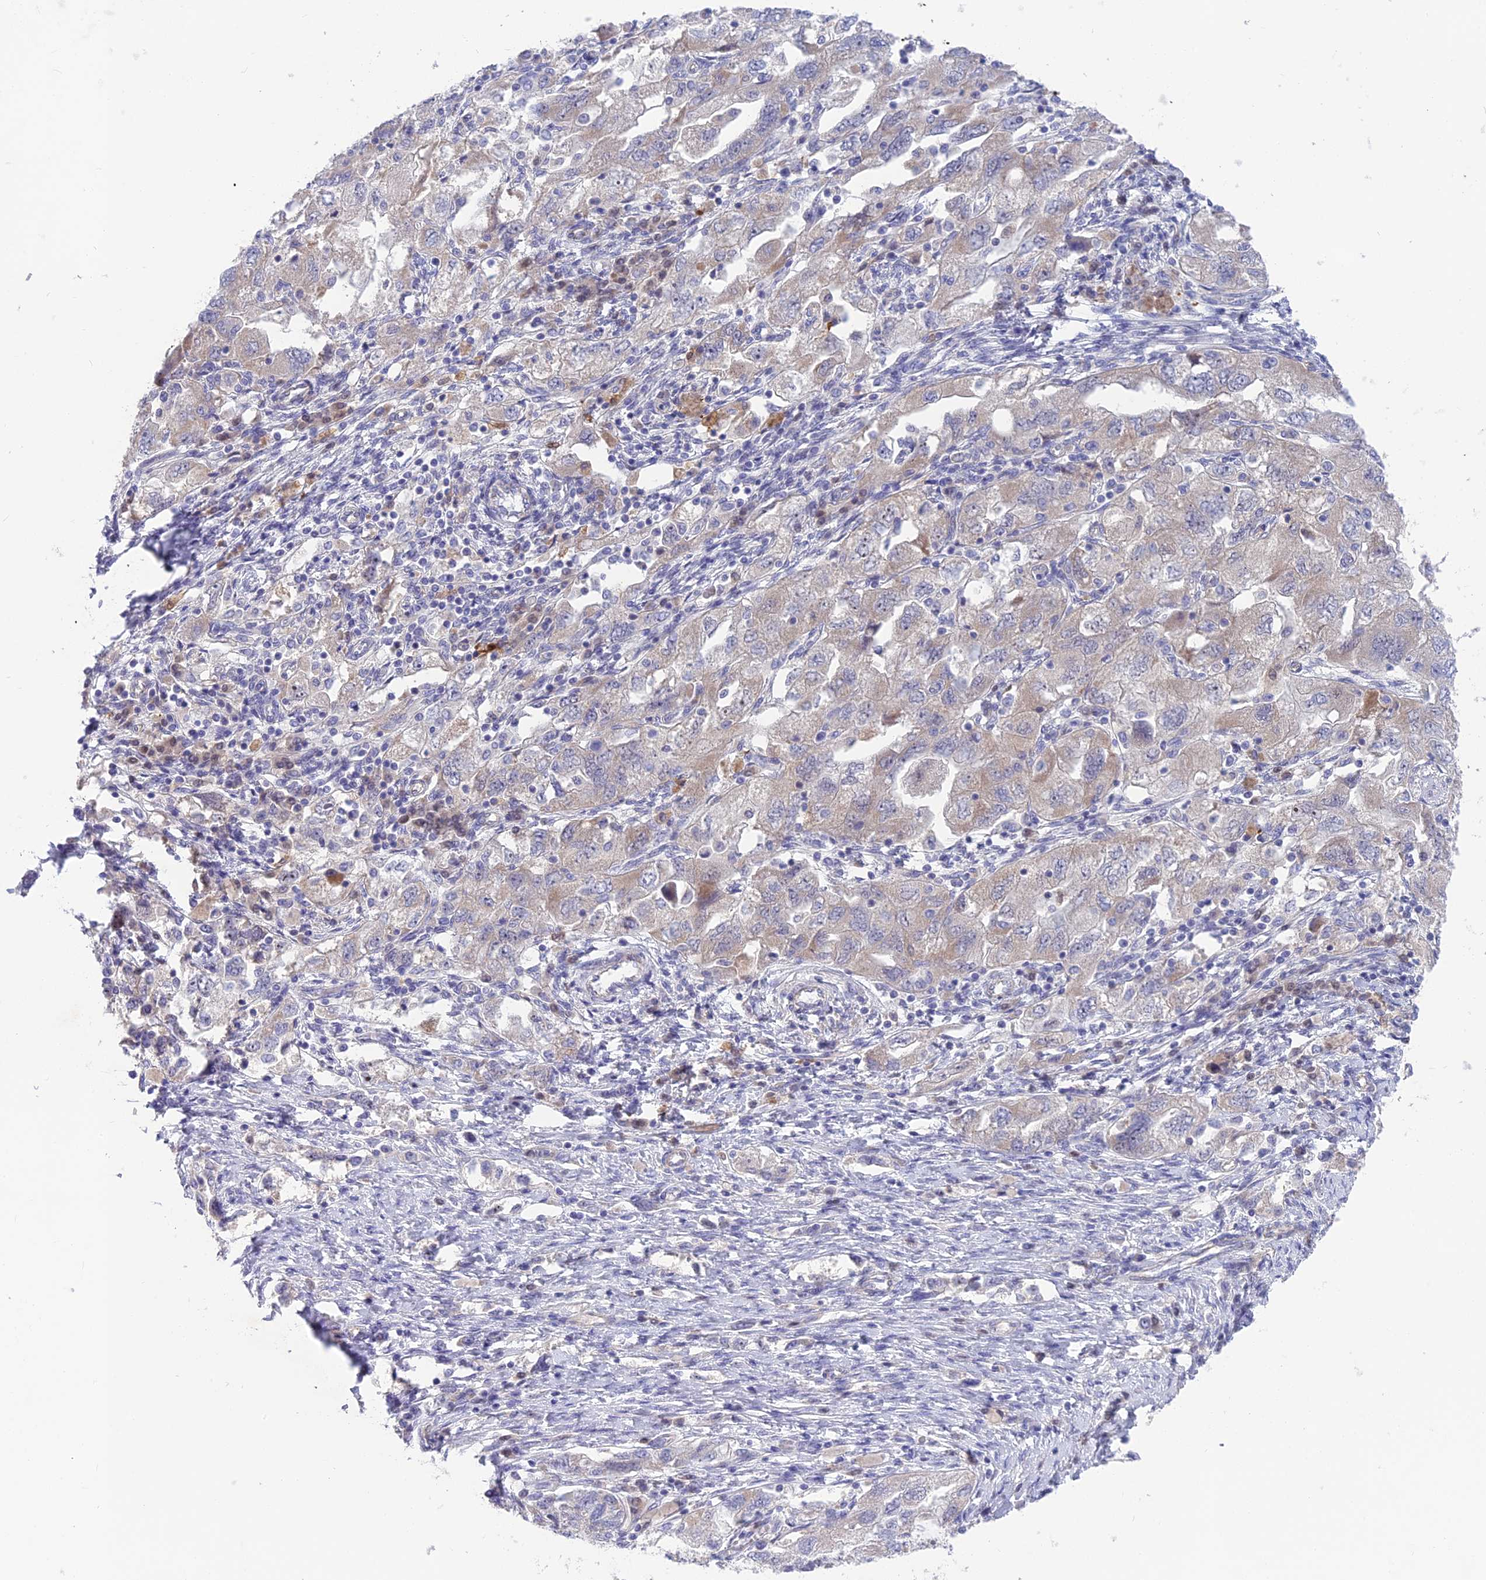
{"staining": {"intensity": "weak", "quantity": "<25%", "location": "cytoplasmic/membranous"}, "tissue": "ovarian cancer", "cell_type": "Tumor cells", "image_type": "cancer", "snomed": [{"axis": "morphology", "description": "Carcinoma, NOS"}, {"axis": "morphology", "description": "Cystadenocarcinoma, serous, NOS"}, {"axis": "topography", "description": "Ovary"}], "caption": "IHC image of neoplastic tissue: human serous cystadenocarcinoma (ovarian) stained with DAB (3,3'-diaminobenzidine) reveals no significant protein expression in tumor cells.", "gene": "SNTN", "patient": {"sex": "female", "age": 69}}